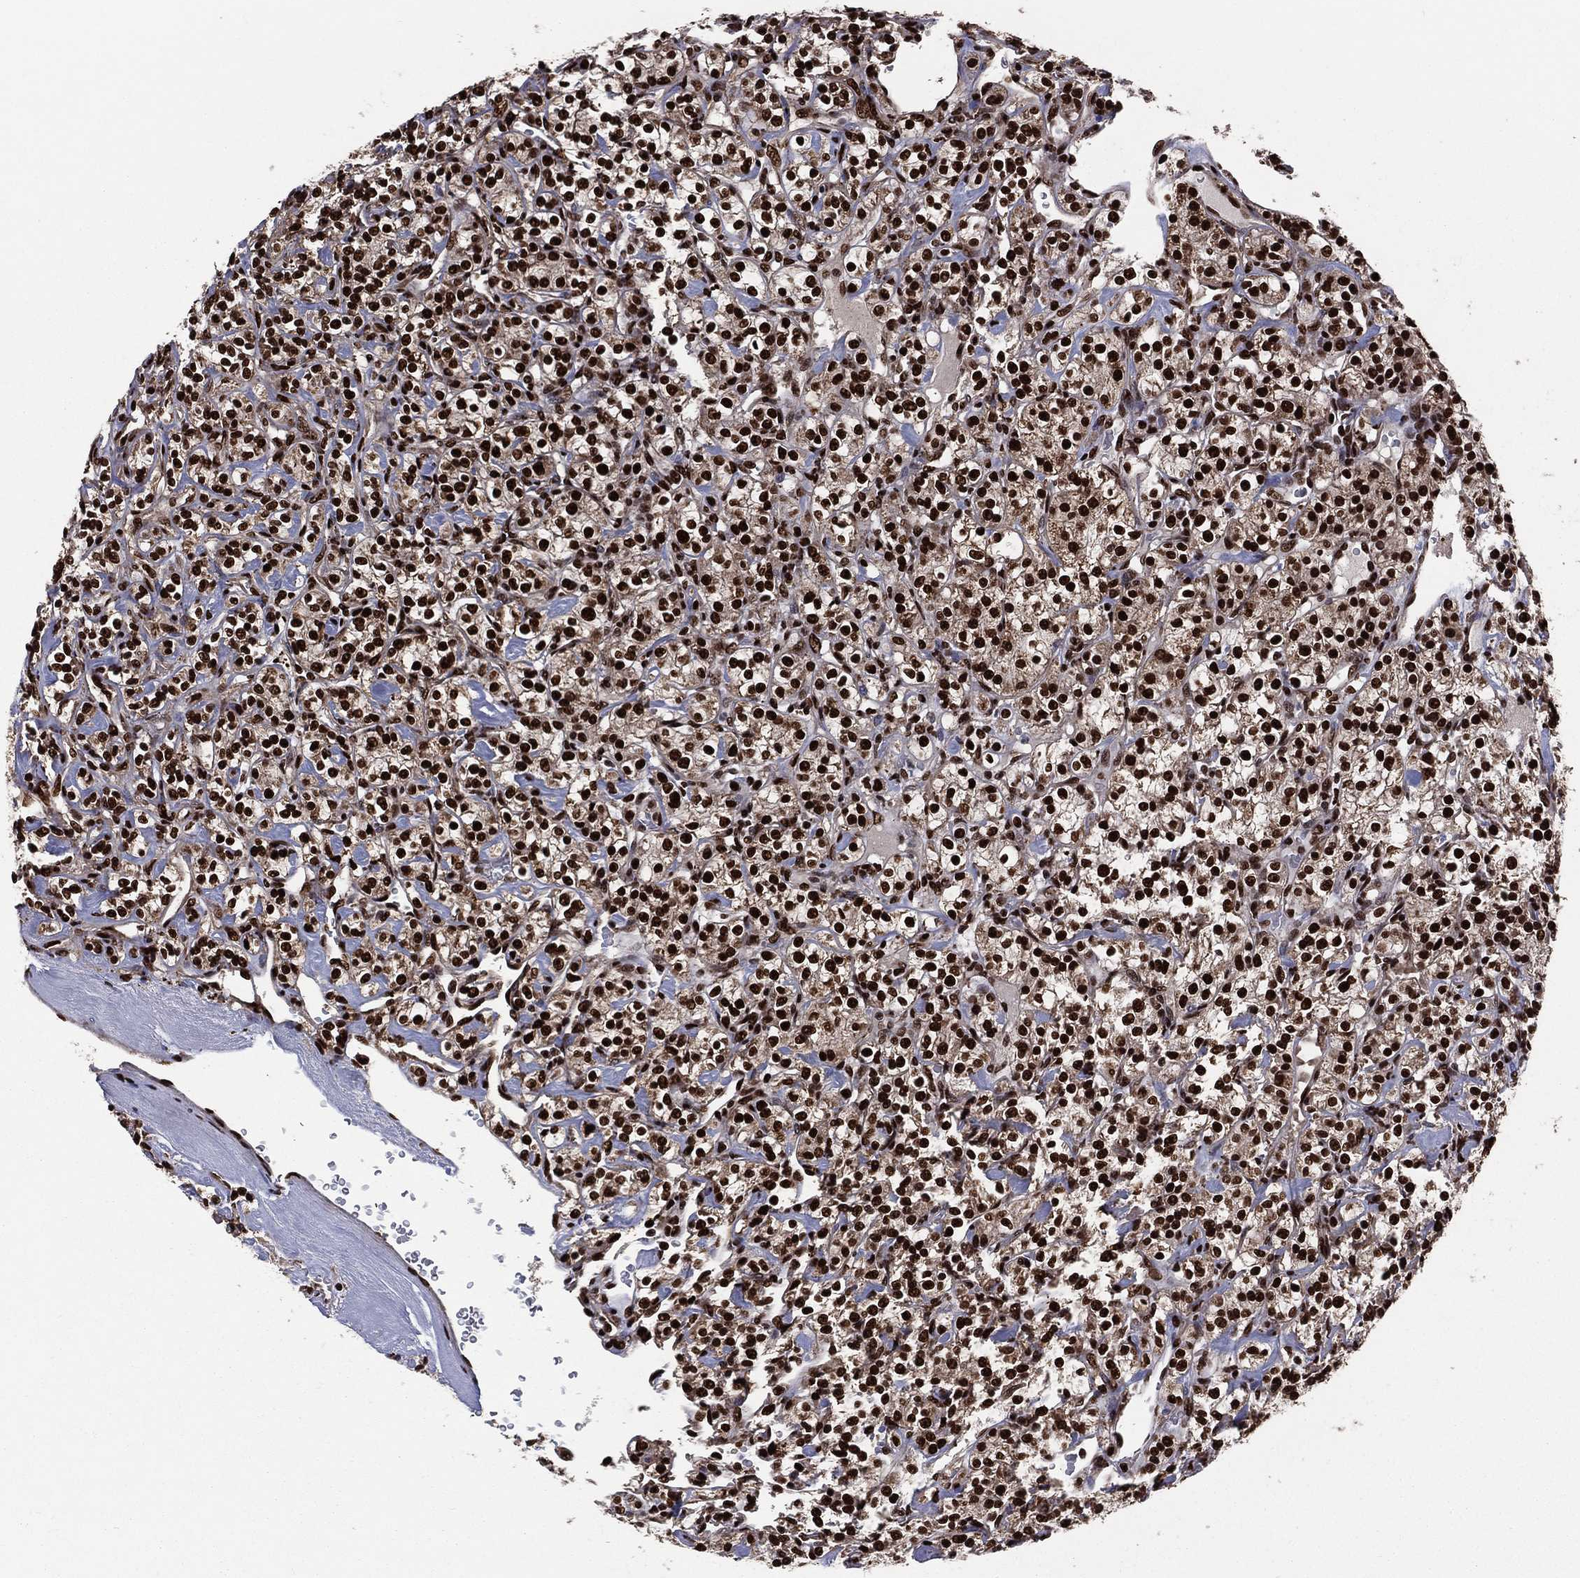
{"staining": {"intensity": "strong", "quantity": ">75%", "location": "nuclear"}, "tissue": "renal cancer", "cell_type": "Tumor cells", "image_type": "cancer", "snomed": [{"axis": "morphology", "description": "Adenocarcinoma, NOS"}, {"axis": "topography", "description": "Kidney"}], "caption": "Protein expression analysis of adenocarcinoma (renal) shows strong nuclear expression in approximately >75% of tumor cells.", "gene": "TP53BP1", "patient": {"sex": "male", "age": 77}}